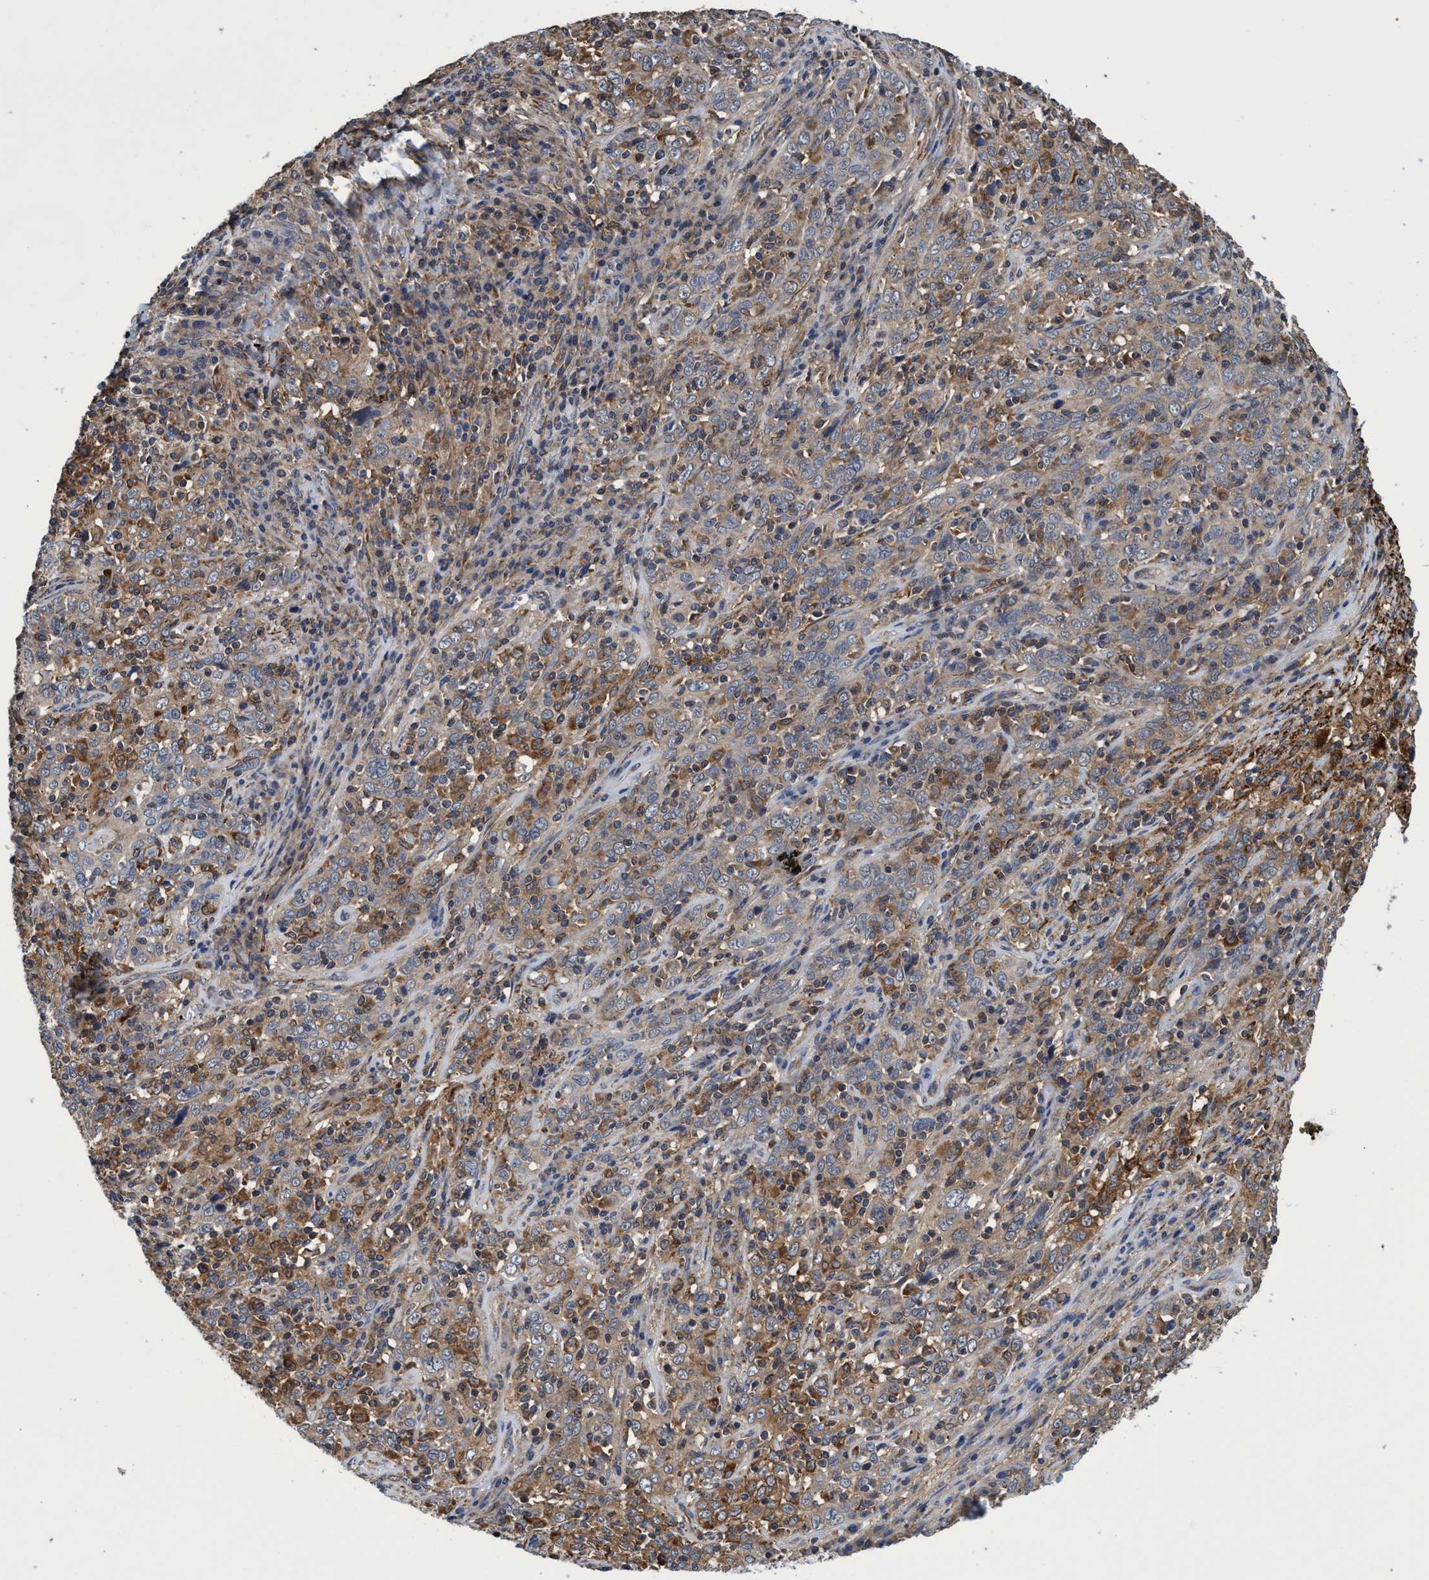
{"staining": {"intensity": "moderate", "quantity": ">75%", "location": "cytoplasmic/membranous"}, "tissue": "cervical cancer", "cell_type": "Tumor cells", "image_type": "cancer", "snomed": [{"axis": "morphology", "description": "Squamous cell carcinoma, NOS"}, {"axis": "topography", "description": "Cervix"}], "caption": "Approximately >75% of tumor cells in human cervical squamous cell carcinoma exhibit moderate cytoplasmic/membranous protein expression as visualized by brown immunohistochemical staining.", "gene": "CALCOCO2", "patient": {"sex": "female", "age": 46}}